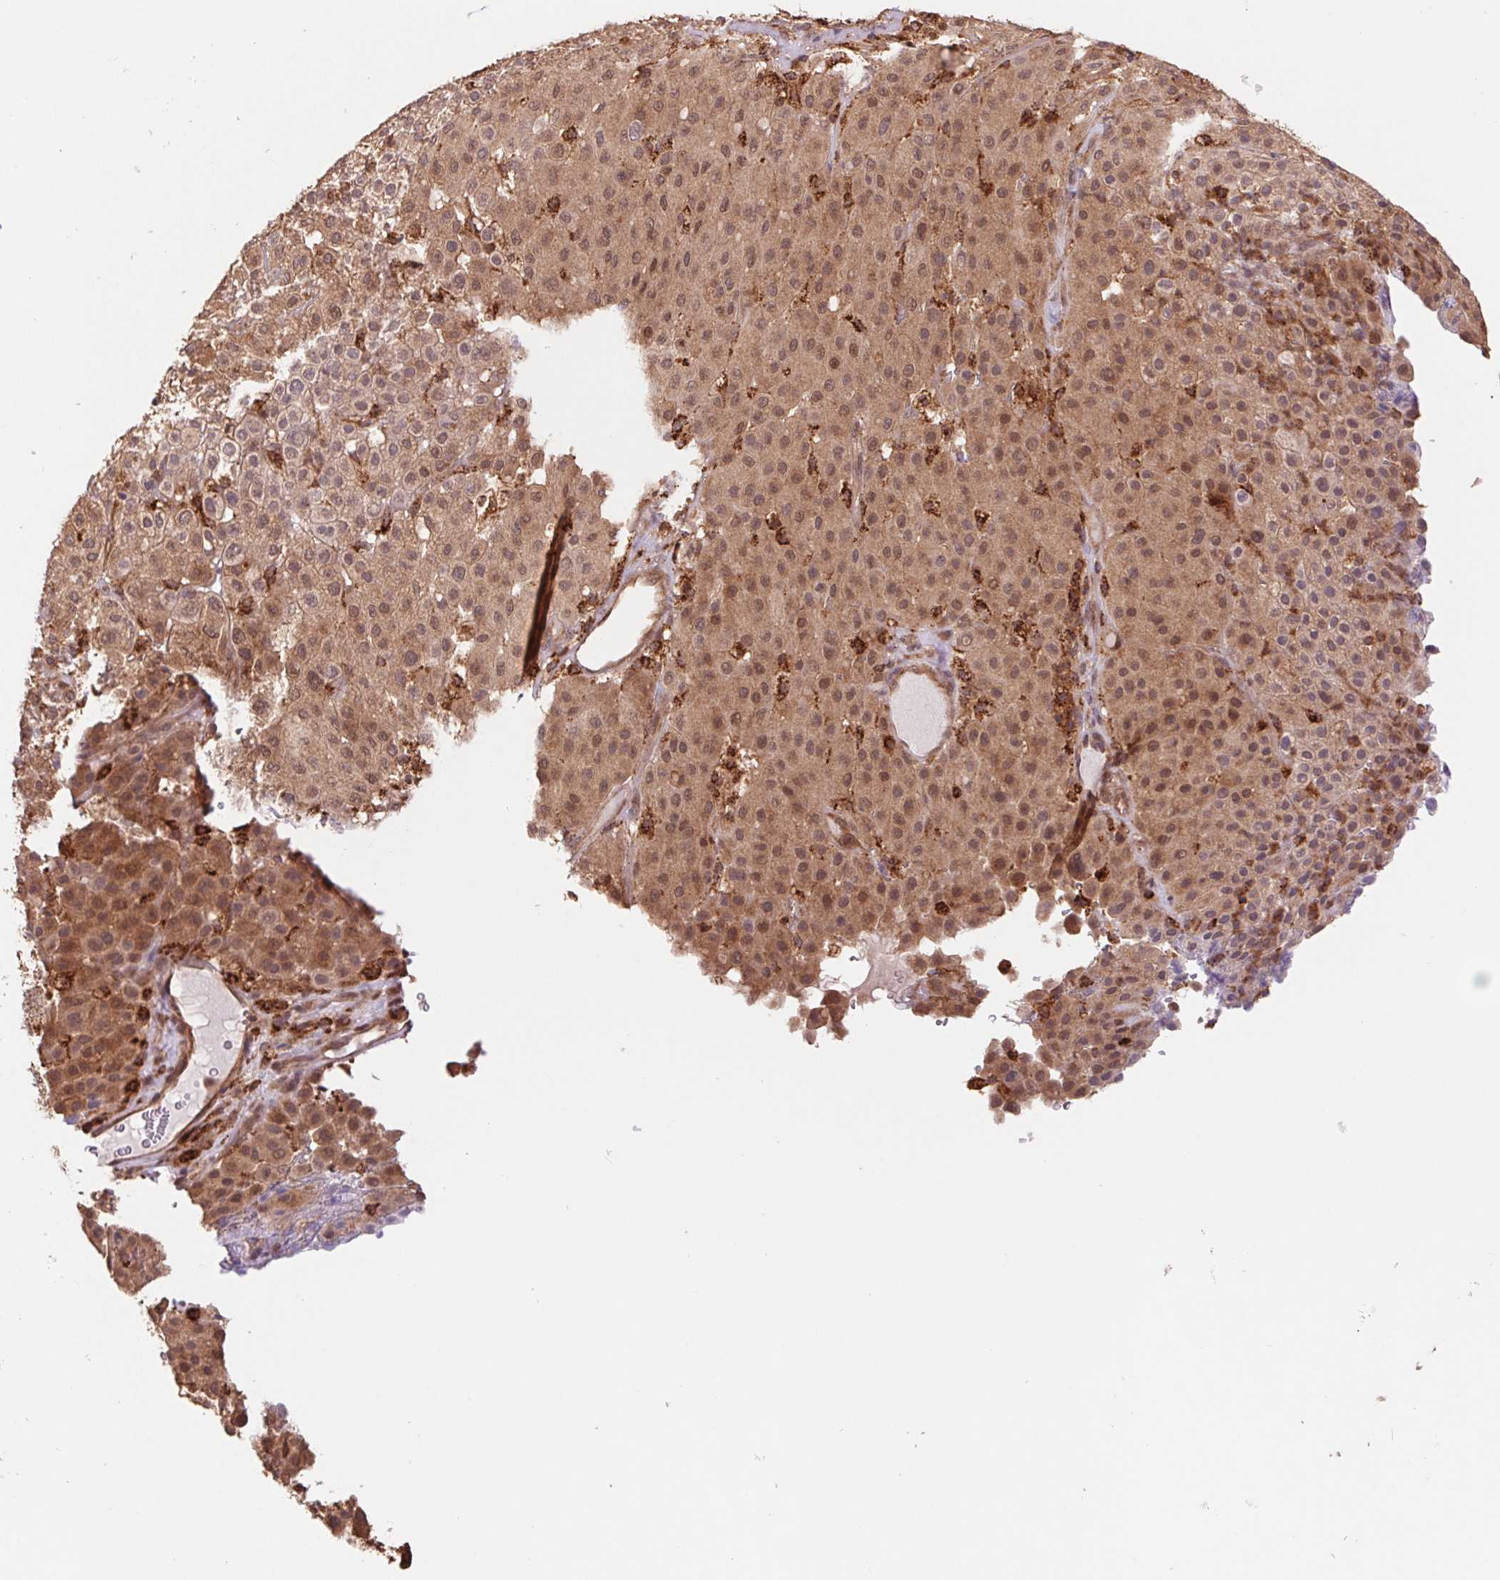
{"staining": {"intensity": "weak", "quantity": ">75%", "location": "cytoplasmic/membranous"}, "tissue": "melanoma", "cell_type": "Tumor cells", "image_type": "cancer", "snomed": [{"axis": "morphology", "description": "Malignant melanoma, Metastatic site"}, {"axis": "topography", "description": "Smooth muscle"}], "caption": "This photomicrograph exhibits immunohistochemistry staining of malignant melanoma (metastatic site), with low weak cytoplasmic/membranous expression in approximately >75% of tumor cells.", "gene": "URM1", "patient": {"sex": "male", "age": 41}}